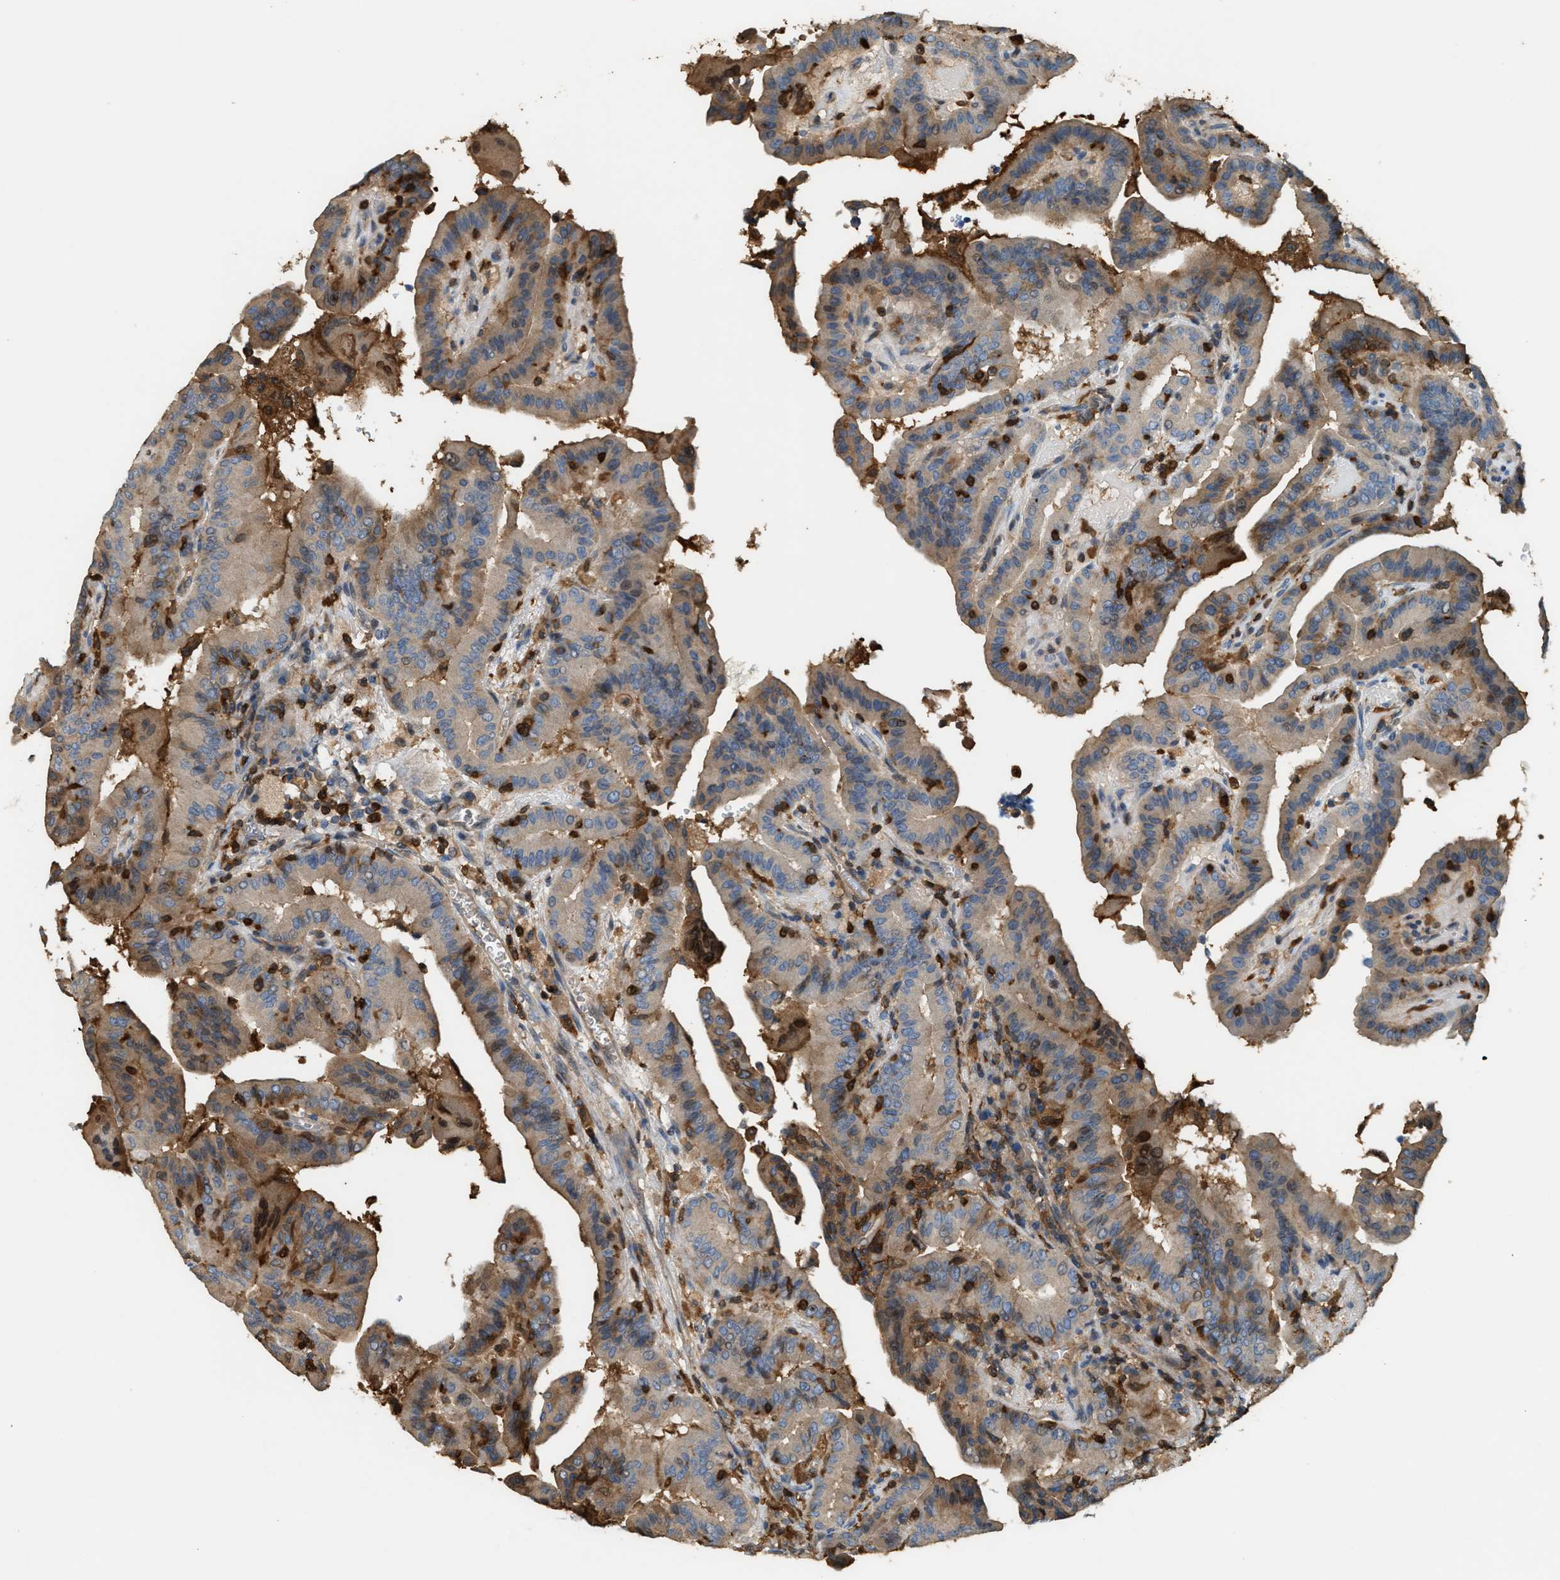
{"staining": {"intensity": "weak", "quantity": ">75%", "location": "cytoplasmic/membranous"}, "tissue": "thyroid cancer", "cell_type": "Tumor cells", "image_type": "cancer", "snomed": [{"axis": "morphology", "description": "Papillary adenocarcinoma, NOS"}, {"axis": "topography", "description": "Thyroid gland"}], "caption": "Thyroid cancer stained with a brown dye shows weak cytoplasmic/membranous positive expression in about >75% of tumor cells.", "gene": "SERPINB5", "patient": {"sex": "male", "age": 33}}